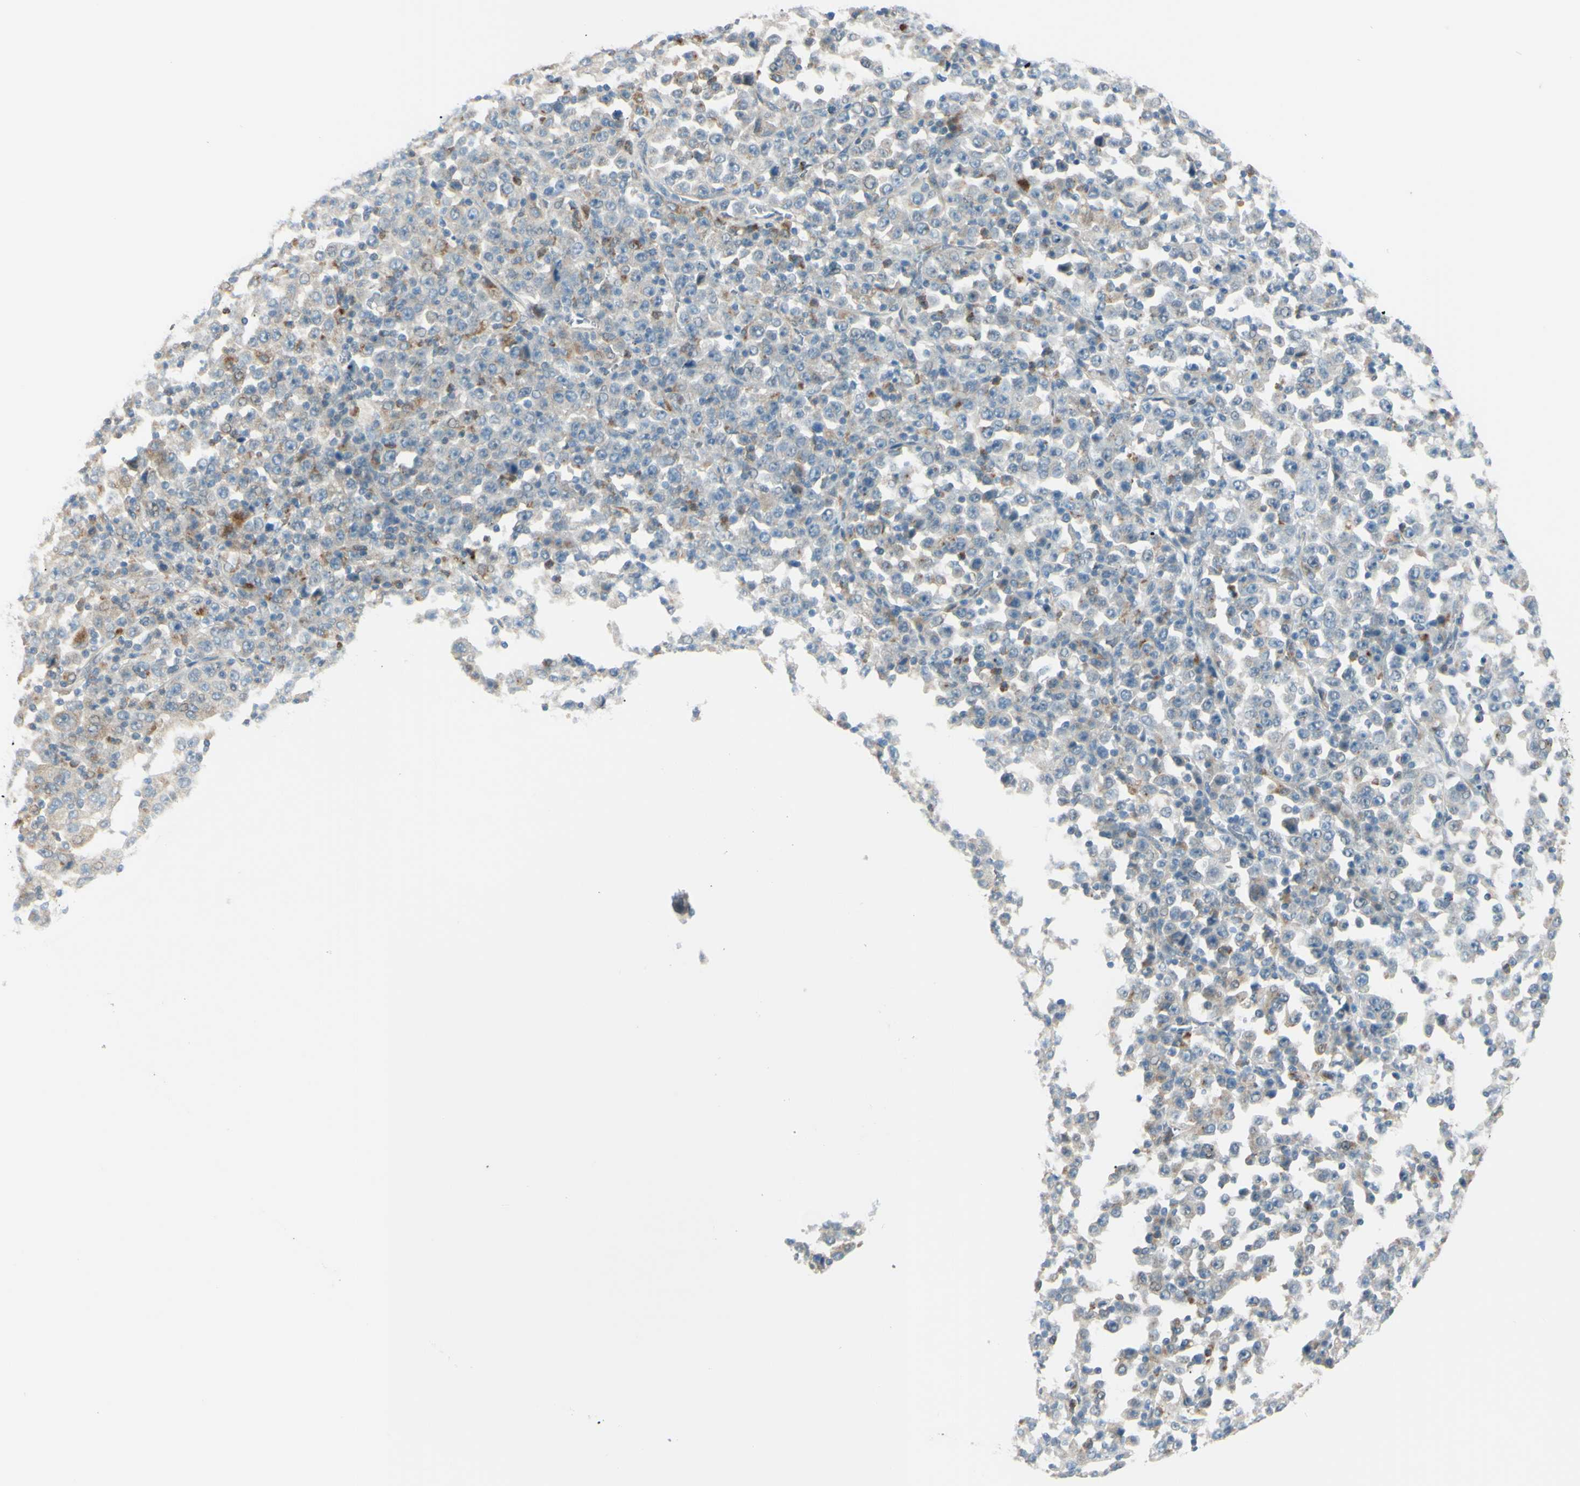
{"staining": {"intensity": "weak", "quantity": "25%-75%", "location": "cytoplasmic/membranous"}, "tissue": "stomach cancer", "cell_type": "Tumor cells", "image_type": "cancer", "snomed": [{"axis": "morphology", "description": "Normal tissue, NOS"}, {"axis": "morphology", "description": "Adenocarcinoma, NOS"}, {"axis": "topography", "description": "Stomach, upper"}, {"axis": "topography", "description": "Stomach"}], "caption": "IHC micrograph of neoplastic tissue: human stomach adenocarcinoma stained using immunohistochemistry (IHC) displays low levels of weak protein expression localized specifically in the cytoplasmic/membranous of tumor cells, appearing as a cytoplasmic/membranous brown color.", "gene": "LMTK2", "patient": {"sex": "male", "age": 59}}